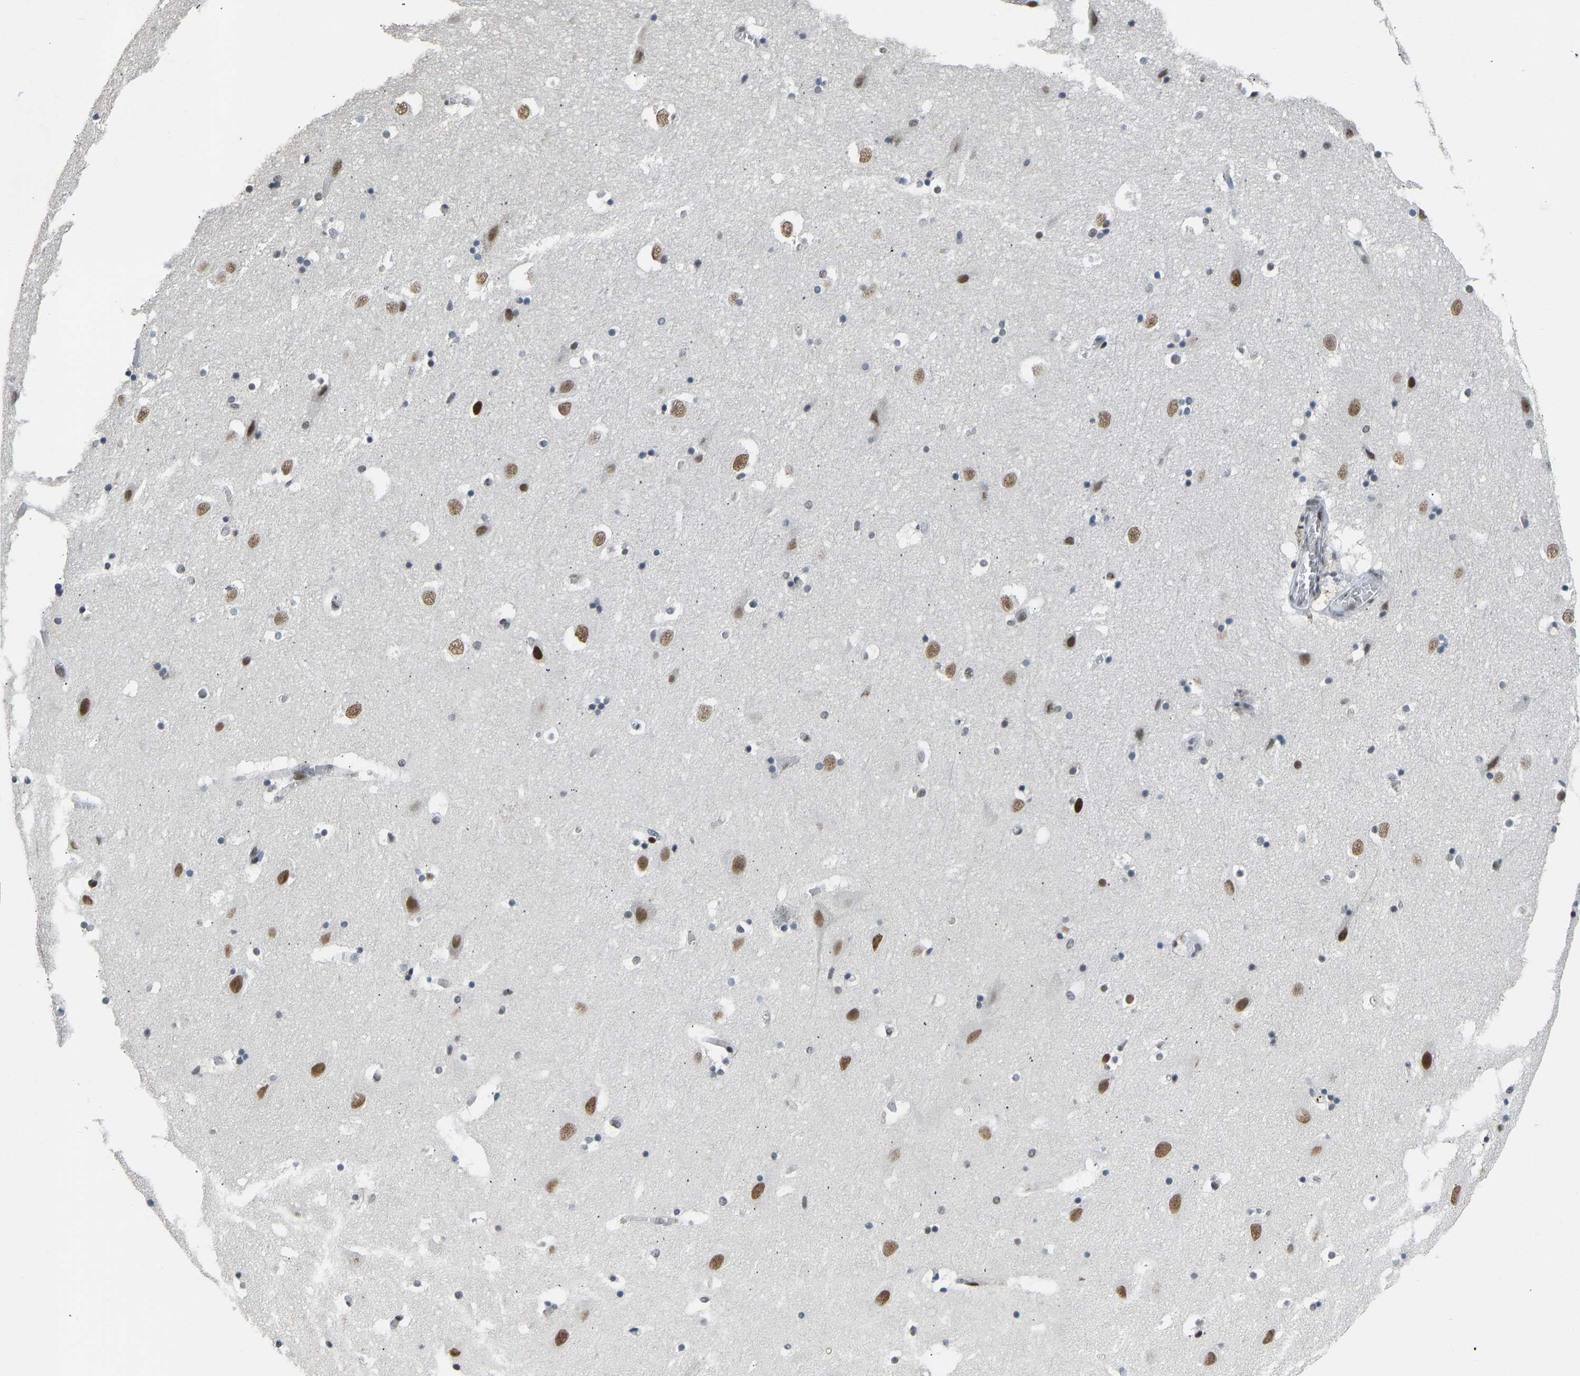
{"staining": {"intensity": "strong", "quantity": "25%-75%", "location": "nuclear"}, "tissue": "hippocampus", "cell_type": "Glial cells", "image_type": "normal", "snomed": [{"axis": "morphology", "description": "Normal tissue, NOS"}, {"axis": "topography", "description": "Hippocampus"}], "caption": "A brown stain labels strong nuclear staining of a protein in glial cells of benign hippocampus.", "gene": "FOXK1", "patient": {"sex": "male", "age": 45}}